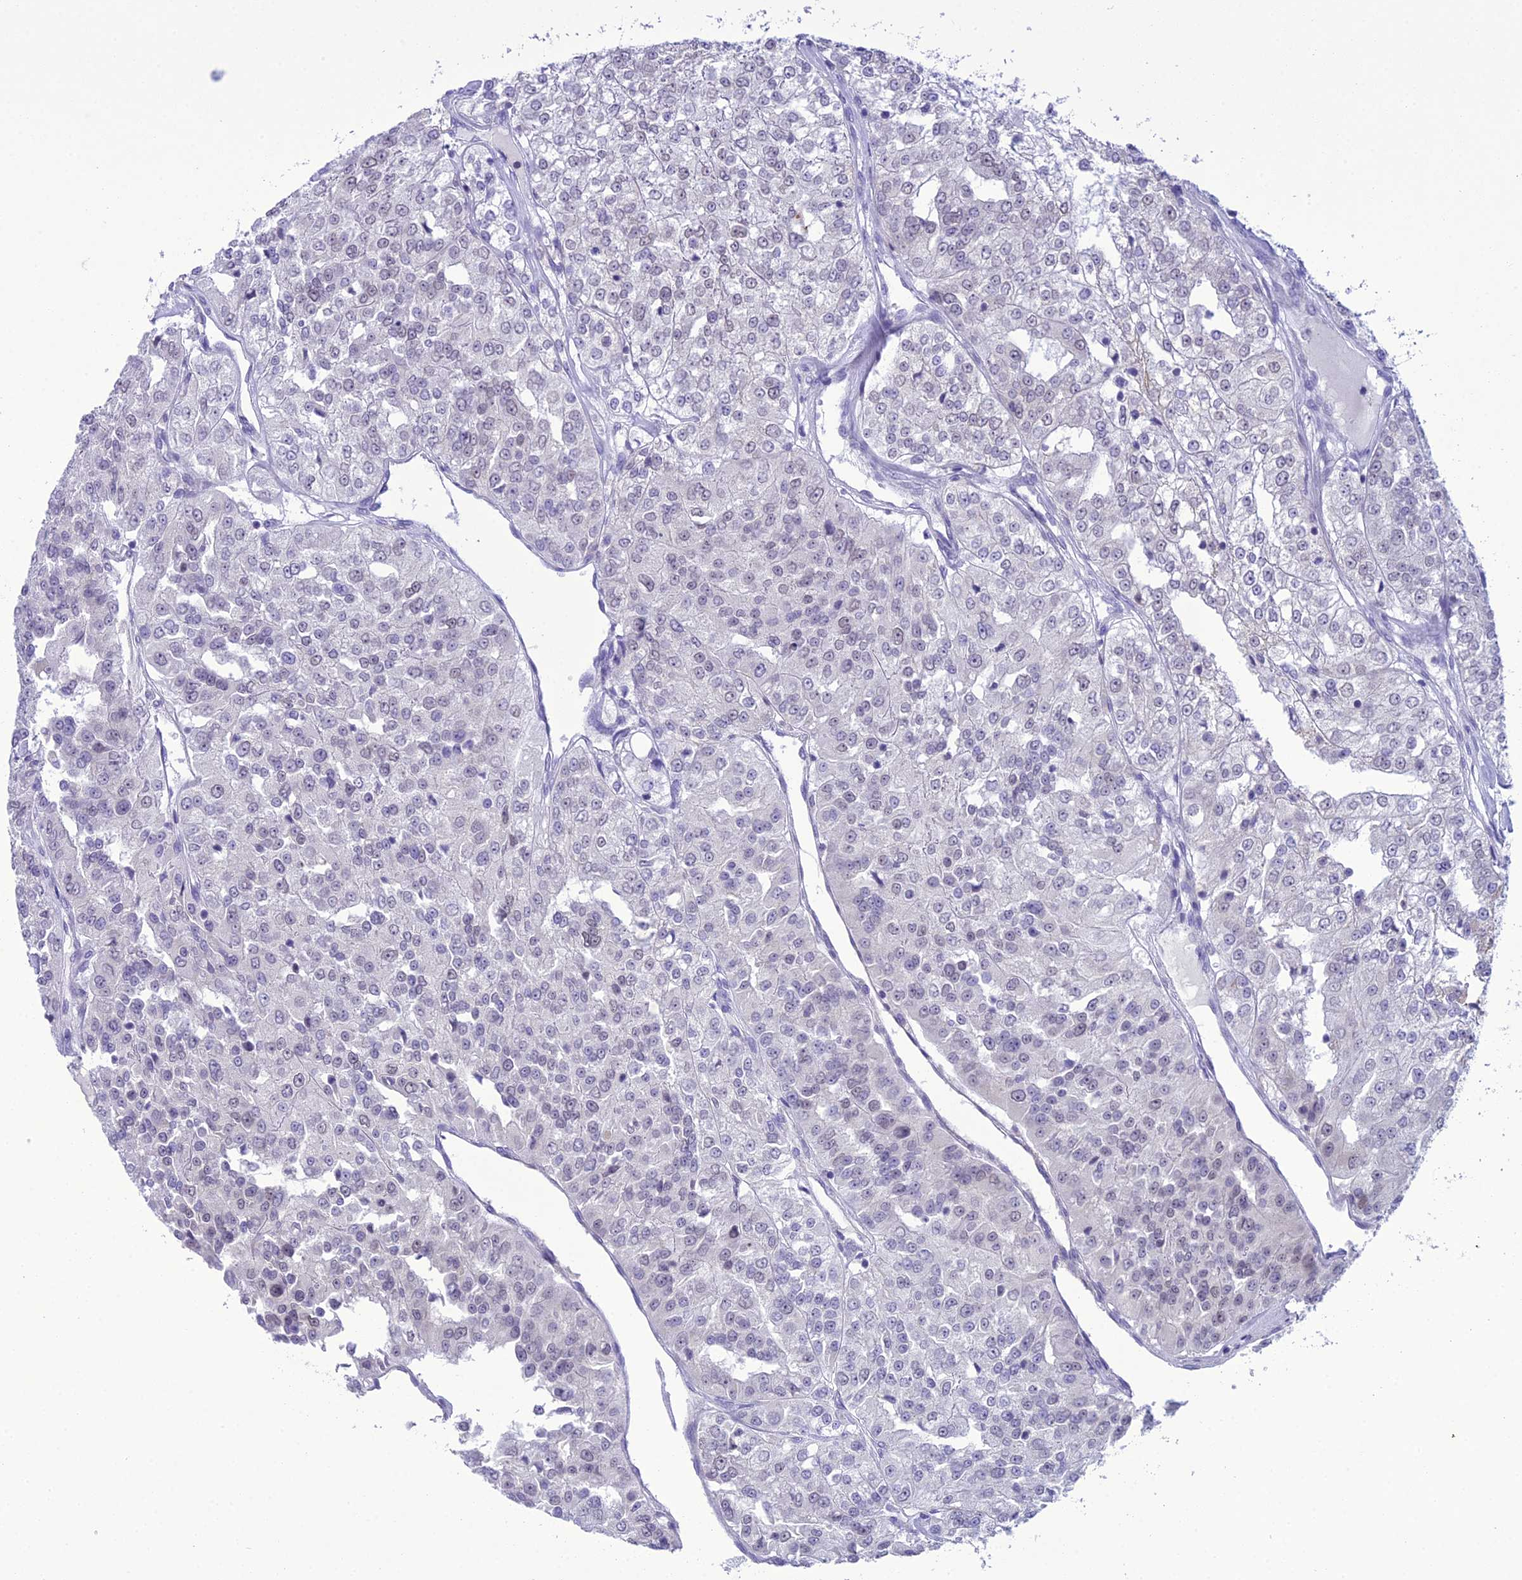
{"staining": {"intensity": "negative", "quantity": "none", "location": "none"}, "tissue": "renal cancer", "cell_type": "Tumor cells", "image_type": "cancer", "snomed": [{"axis": "morphology", "description": "Adenocarcinoma, NOS"}, {"axis": "topography", "description": "Kidney"}], "caption": "The micrograph reveals no significant staining in tumor cells of renal cancer.", "gene": "B9D2", "patient": {"sex": "female", "age": 63}}